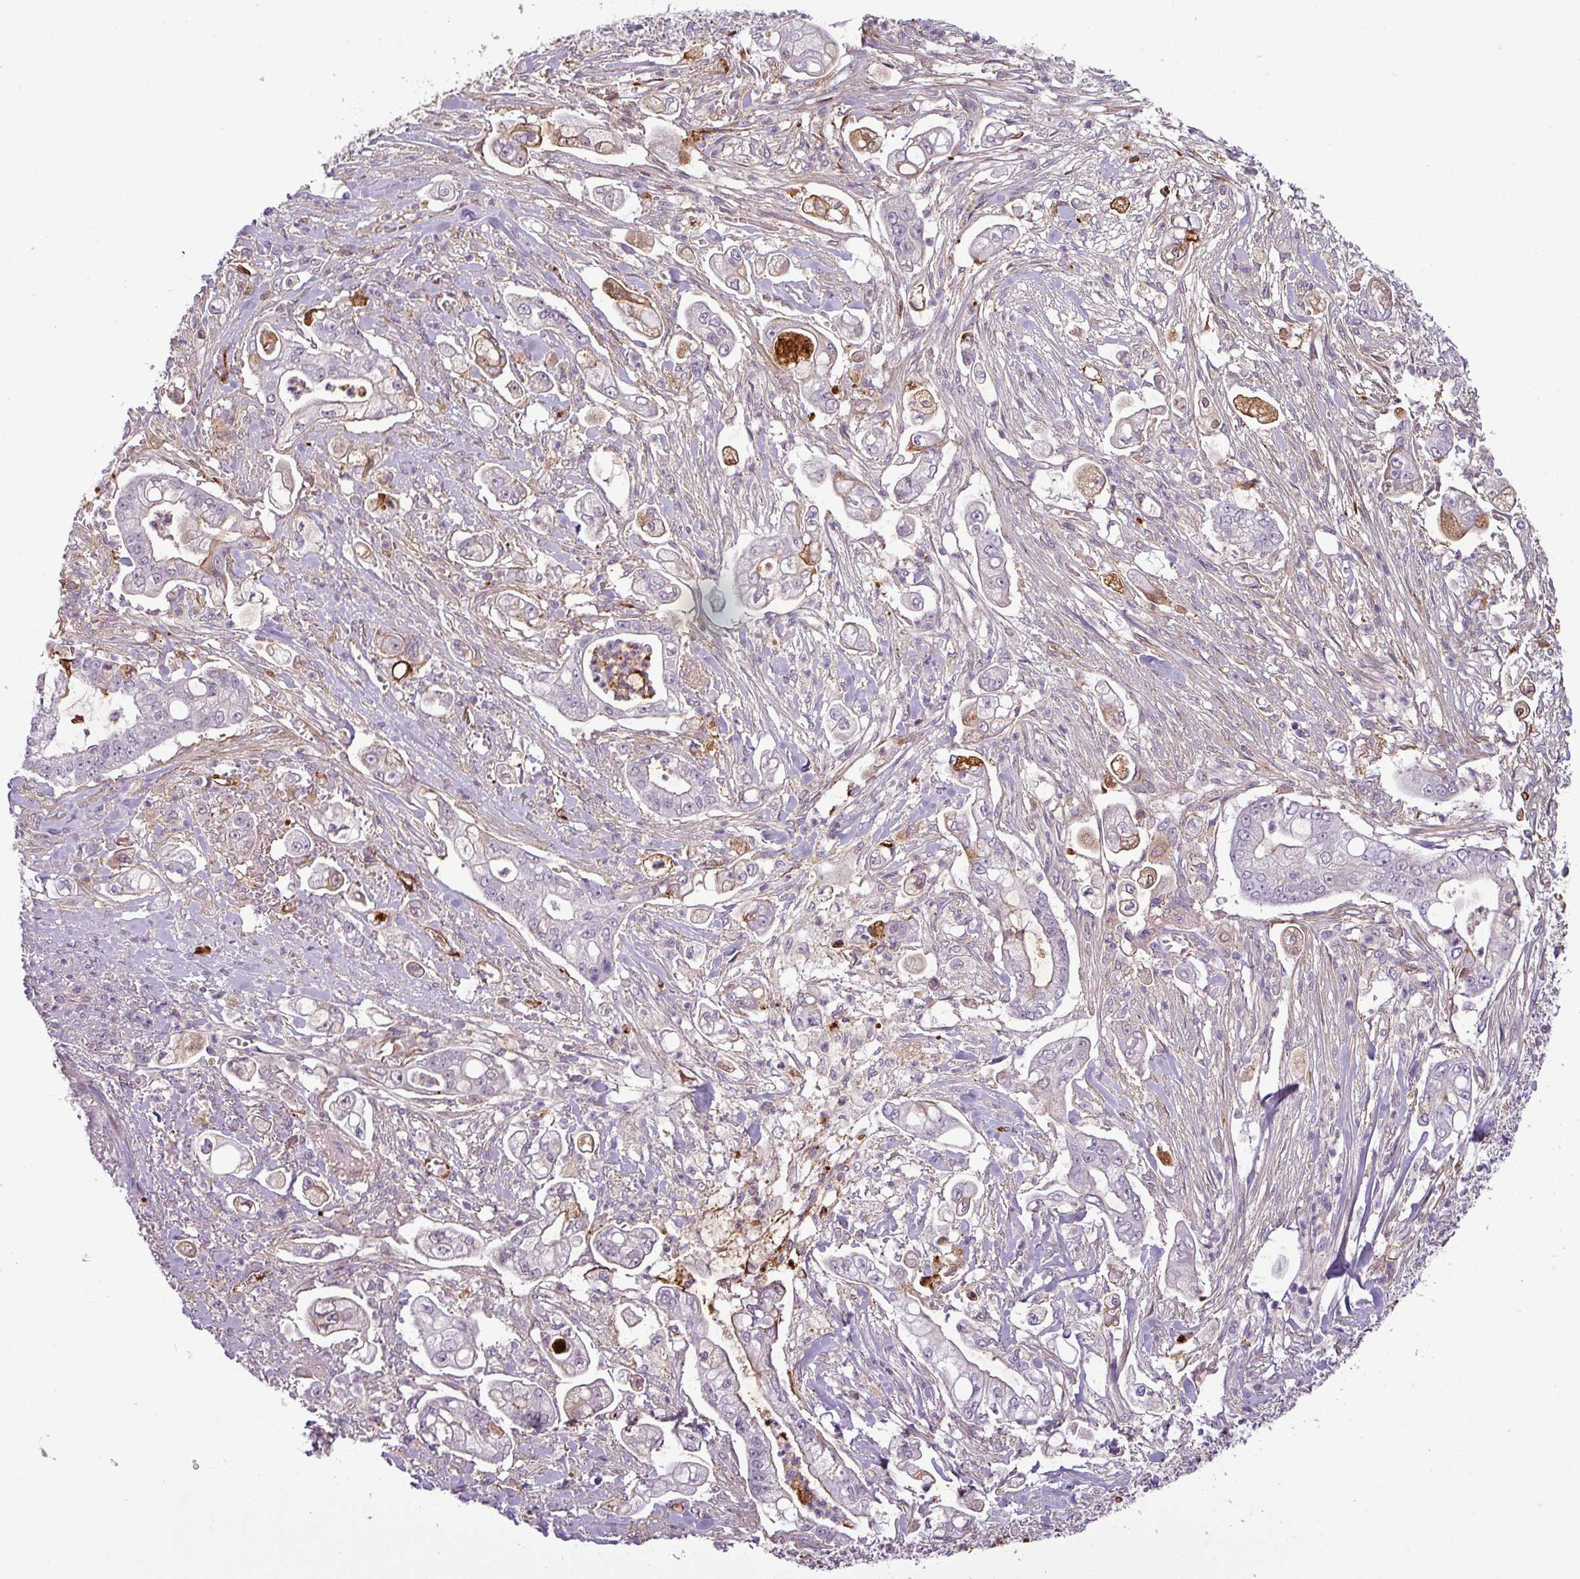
{"staining": {"intensity": "negative", "quantity": "none", "location": "none"}, "tissue": "pancreatic cancer", "cell_type": "Tumor cells", "image_type": "cancer", "snomed": [{"axis": "morphology", "description": "Adenocarcinoma, NOS"}, {"axis": "topography", "description": "Pancreas"}], "caption": "The immunohistochemistry image has no significant positivity in tumor cells of pancreatic adenocarcinoma tissue.", "gene": "APOC1", "patient": {"sex": "female", "age": 69}}